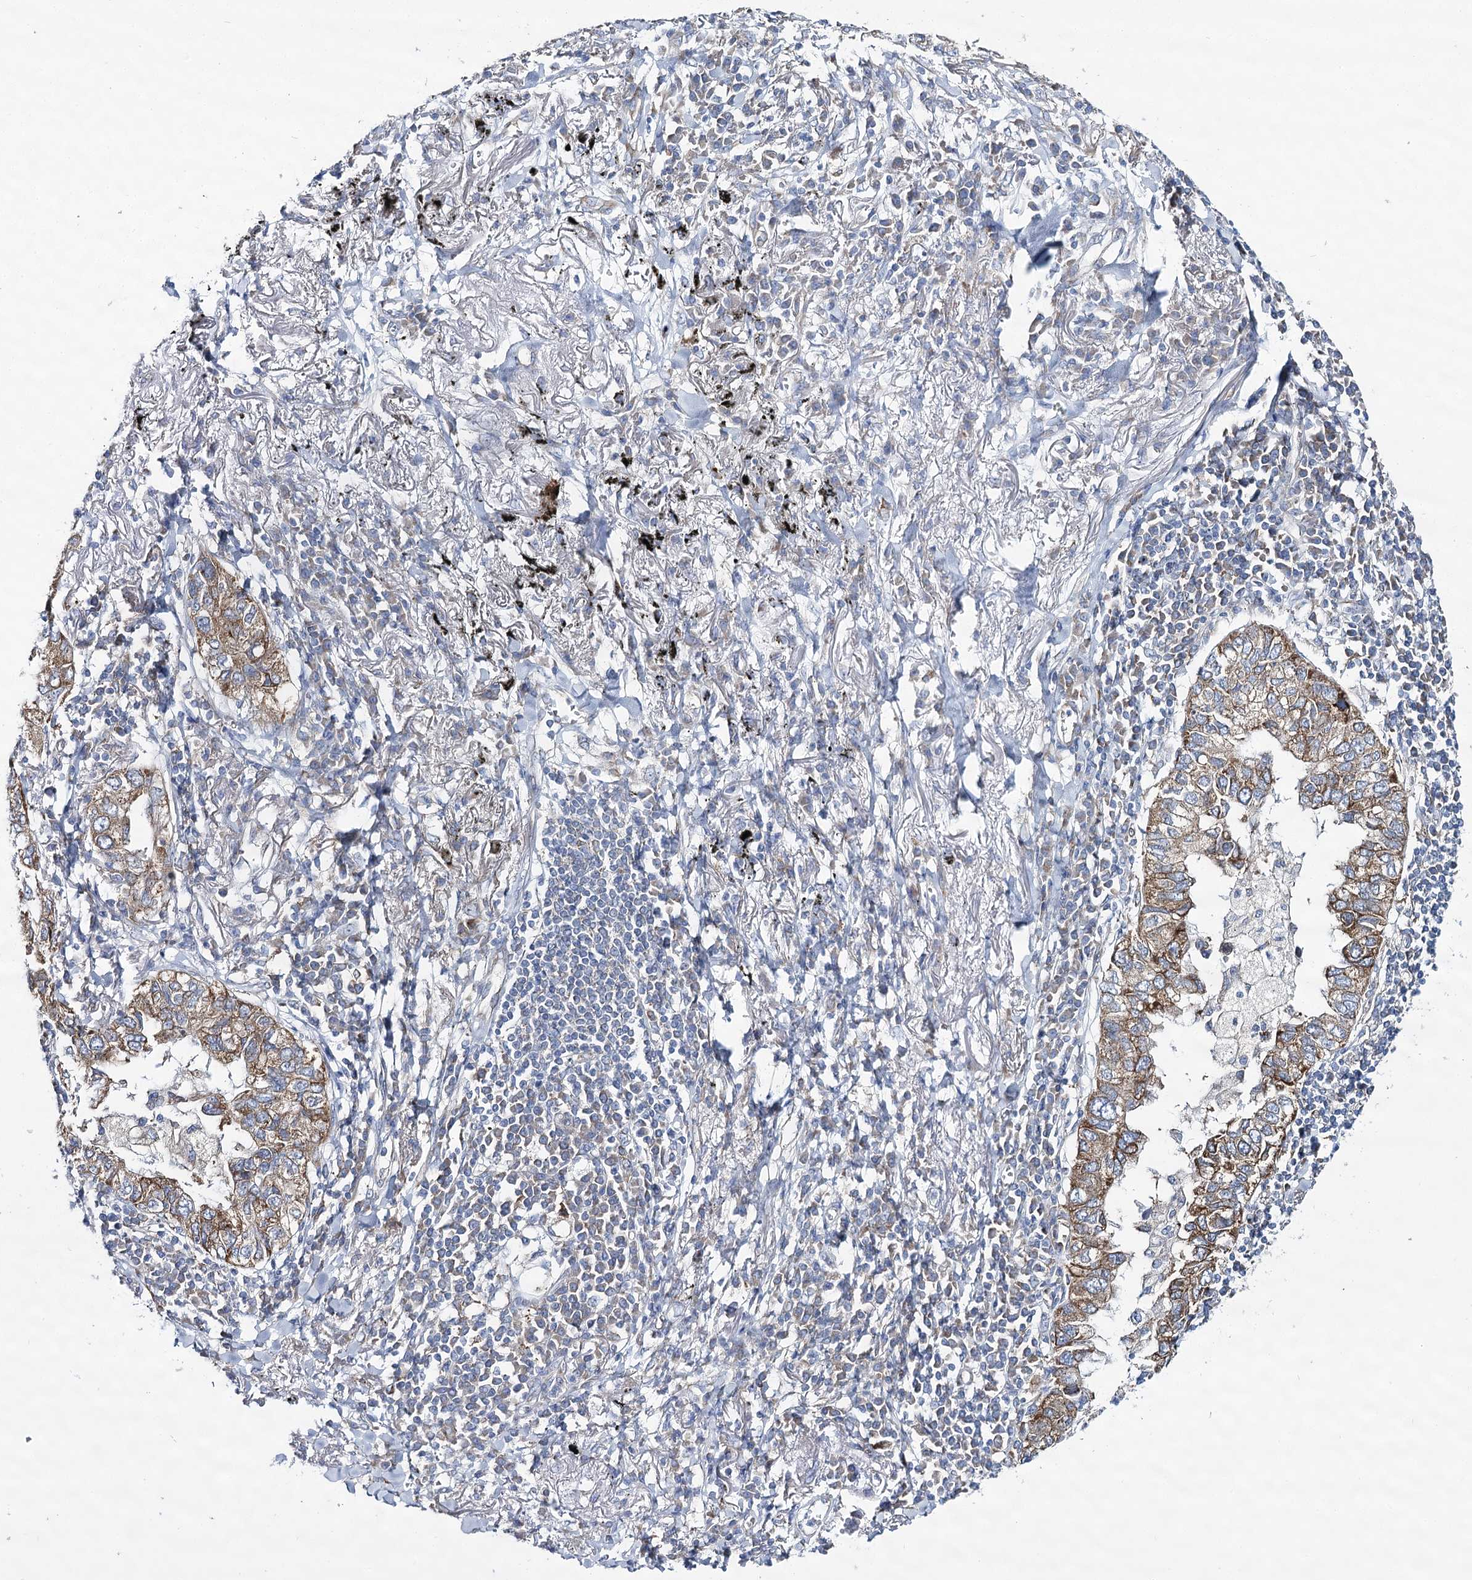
{"staining": {"intensity": "moderate", "quantity": ">75%", "location": "cytoplasmic/membranous"}, "tissue": "lung cancer", "cell_type": "Tumor cells", "image_type": "cancer", "snomed": [{"axis": "morphology", "description": "Adenocarcinoma, NOS"}, {"axis": "topography", "description": "Lung"}], "caption": "Immunohistochemistry micrograph of human adenocarcinoma (lung) stained for a protein (brown), which reveals medium levels of moderate cytoplasmic/membranous expression in approximately >75% of tumor cells.", "gene": "THUMPD3", "patient": {"sex": "male", "age": 65}}